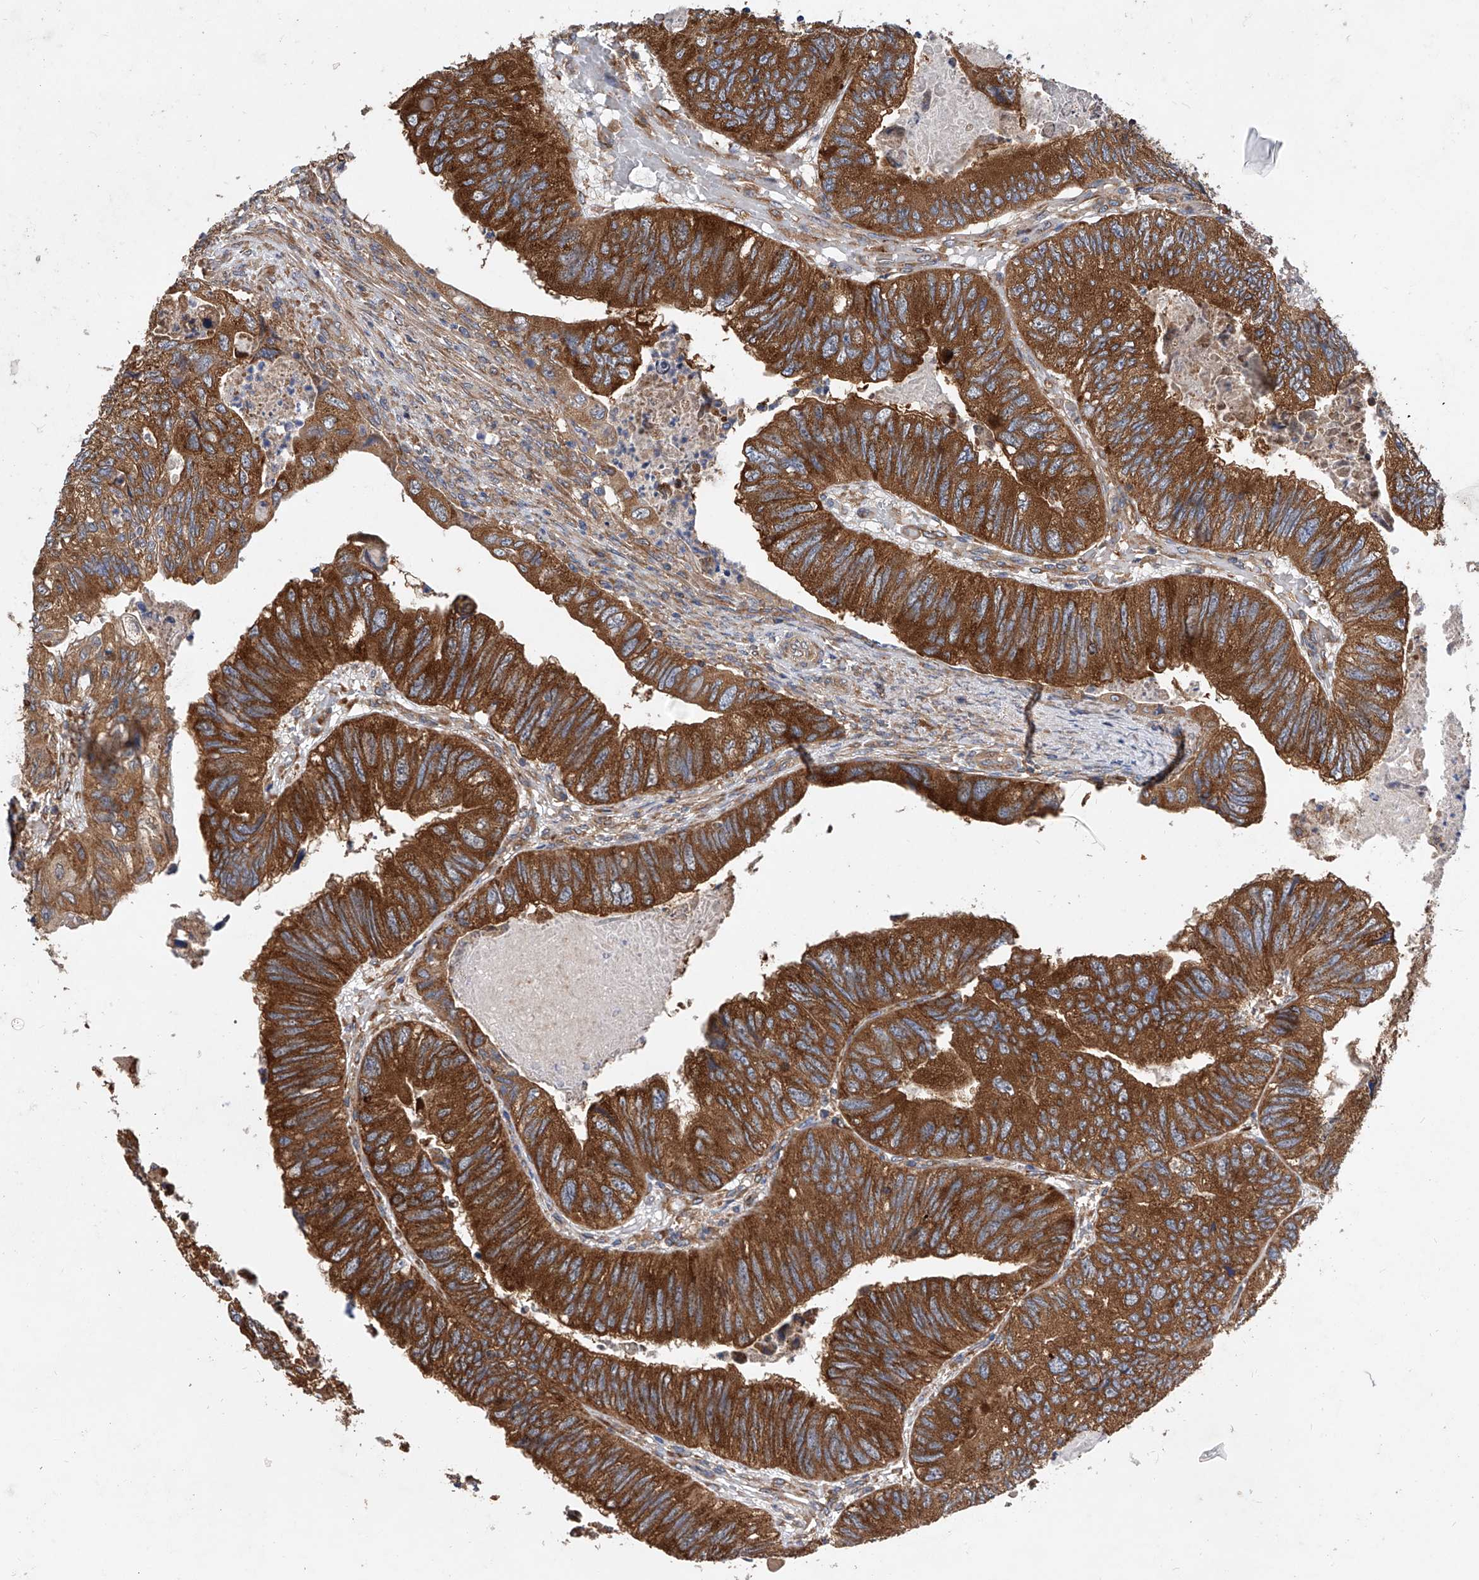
{"staining": {"intensity": "strong", "quantity": ">75%", "location": "cytoplasmic/membranous"}, "tissue": "colorectal cancer", "cell_type": "Tumor cells", "image_type": "cancer", "snomed": [{"axis": "morphology", "description": "Adenocarcinoma, NOS"}, {"axis": "topography", "description": "Rectum"}], "caption": "Protein staining by IHC demonstrates strong cytoplasmic/membranous expression in about >75% of tumor cells in colorectal adenocarcinoma. Using DAB (brown) and hematoxylin (blue) stains, captured at high magnification using brightfield microscopy.", "gene": "CFAP410", "patient": {"sex": "male", "age": 63}}